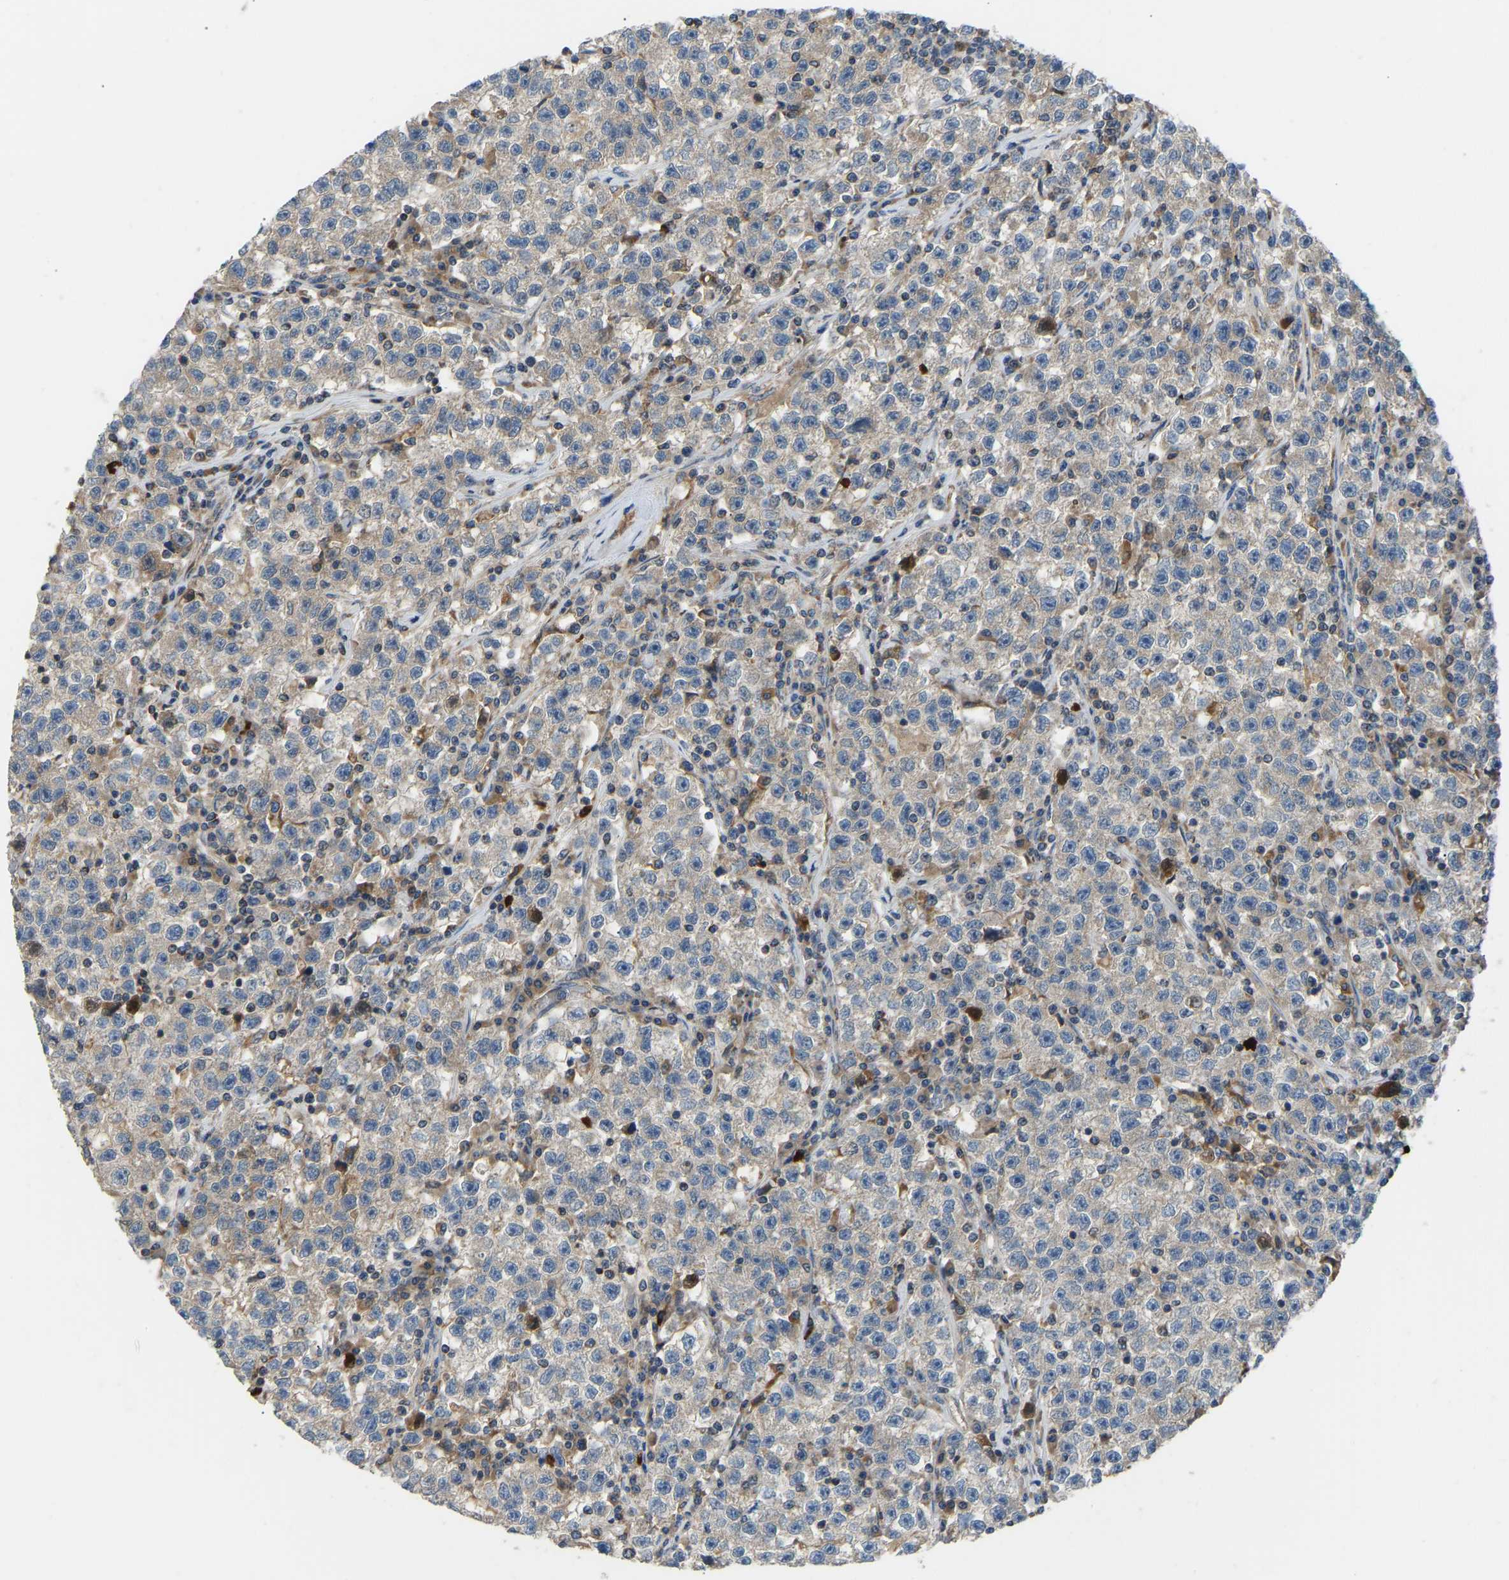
{"staining": {"intensity": "weak", "quantity": ">75%", "location": "cytoplasmic/membranous"}, "tissue": "testis cancer", "cell_type": "Tumor cells", "image_type": "cancer", "snomed": [{"axis": "morphology", "description": "Seminoma, NOS"}, {"axis": "topography", "description": "Testis"}], "caption": "This photomicrograph displays seminoma (testis) stained with IHC to label a protein in brown. The cytoplasmic/membranous of tumor cells show weak positivity for the protein. Nuclei are counter-stained blue.", "gene": "RBP1", "patient": {"sex": "male", "age": 22}}